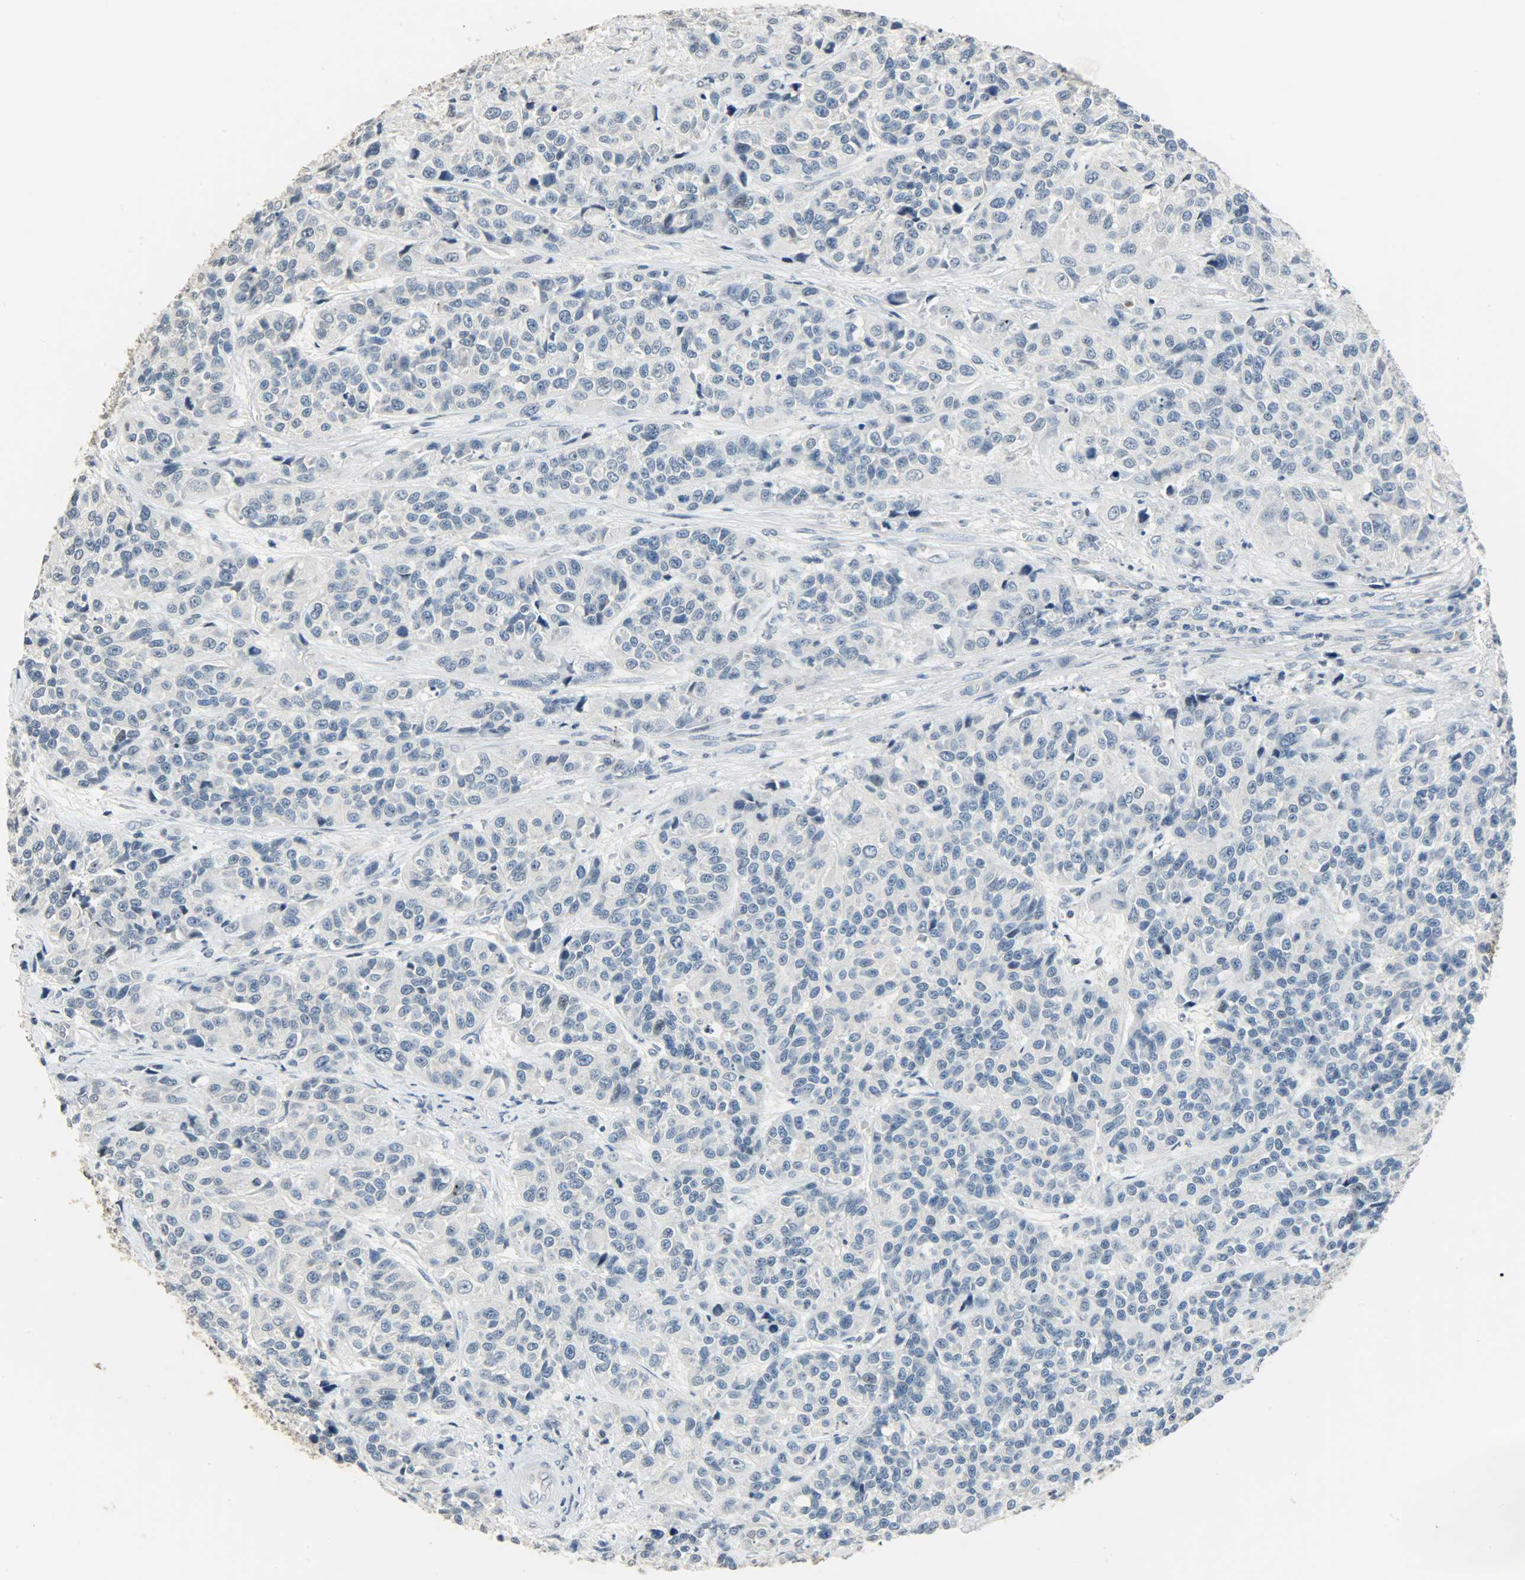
{"staining": {"intensity": "negative", "quantity": "none", "location": "none"}, "tissue": "urothelial cancer", "cell_type": "Tumor cells", "image_type": "cancer", "snomed": [{"axis": "morphology", "description": "Urothelial carcinoma, High grade"}, {"axis": "topography", "description": "Urinary bladder"}], "caption": "DAB immunohistochemical staining of urothelial cancer reveals no significant positivity in tumor cells. (Stains: DAB (3,3'-diaminobenzidine) immunohistochemistry with hematoxylin counter stain, Microscopy: brightfield microscopy at high magnification).", "gene": "DNAJB6", "patient": {"sex": "female", "age": 81}}